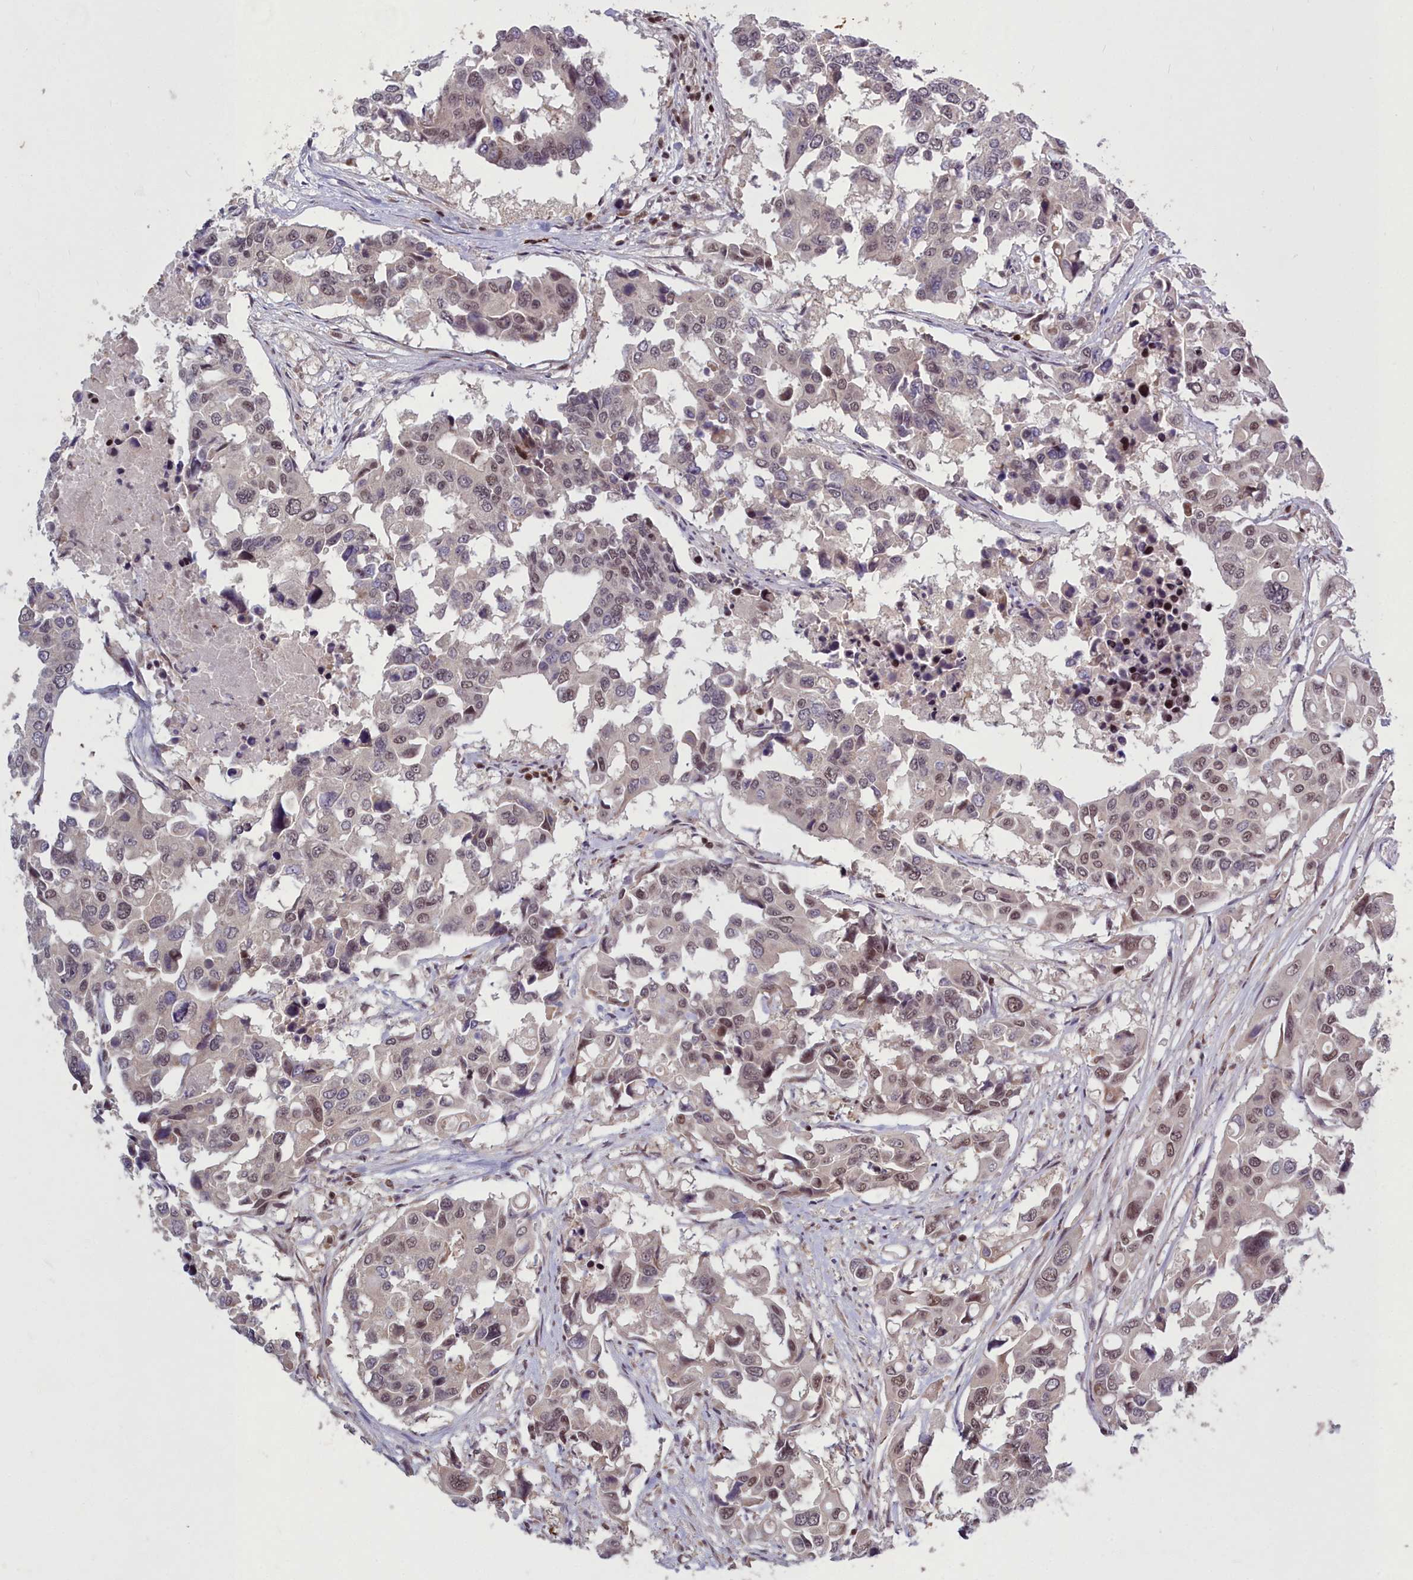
{"staining": {"intensity": "weak", "quantity": ">75%", "location": "nuclear"}, "tissue": "colorectal cancer", "cell_type": "Tumor cells", "image_type": "cancer", "snomed": [{"axis": "morphology", "description": "Adenocarcinoma, NOS"}, {"axis": "topography", "description": "Colon"}], "caption": "DAB (3,3'-diaminobenzidine) immunohistochemical staining of colorectal cancer (adenocarcinoma) demonstrates weak nuclear protein staining in about >75% of tumor cells.", "gene": "GMEB1", "patient": {"sex": "male", "age": 77}}